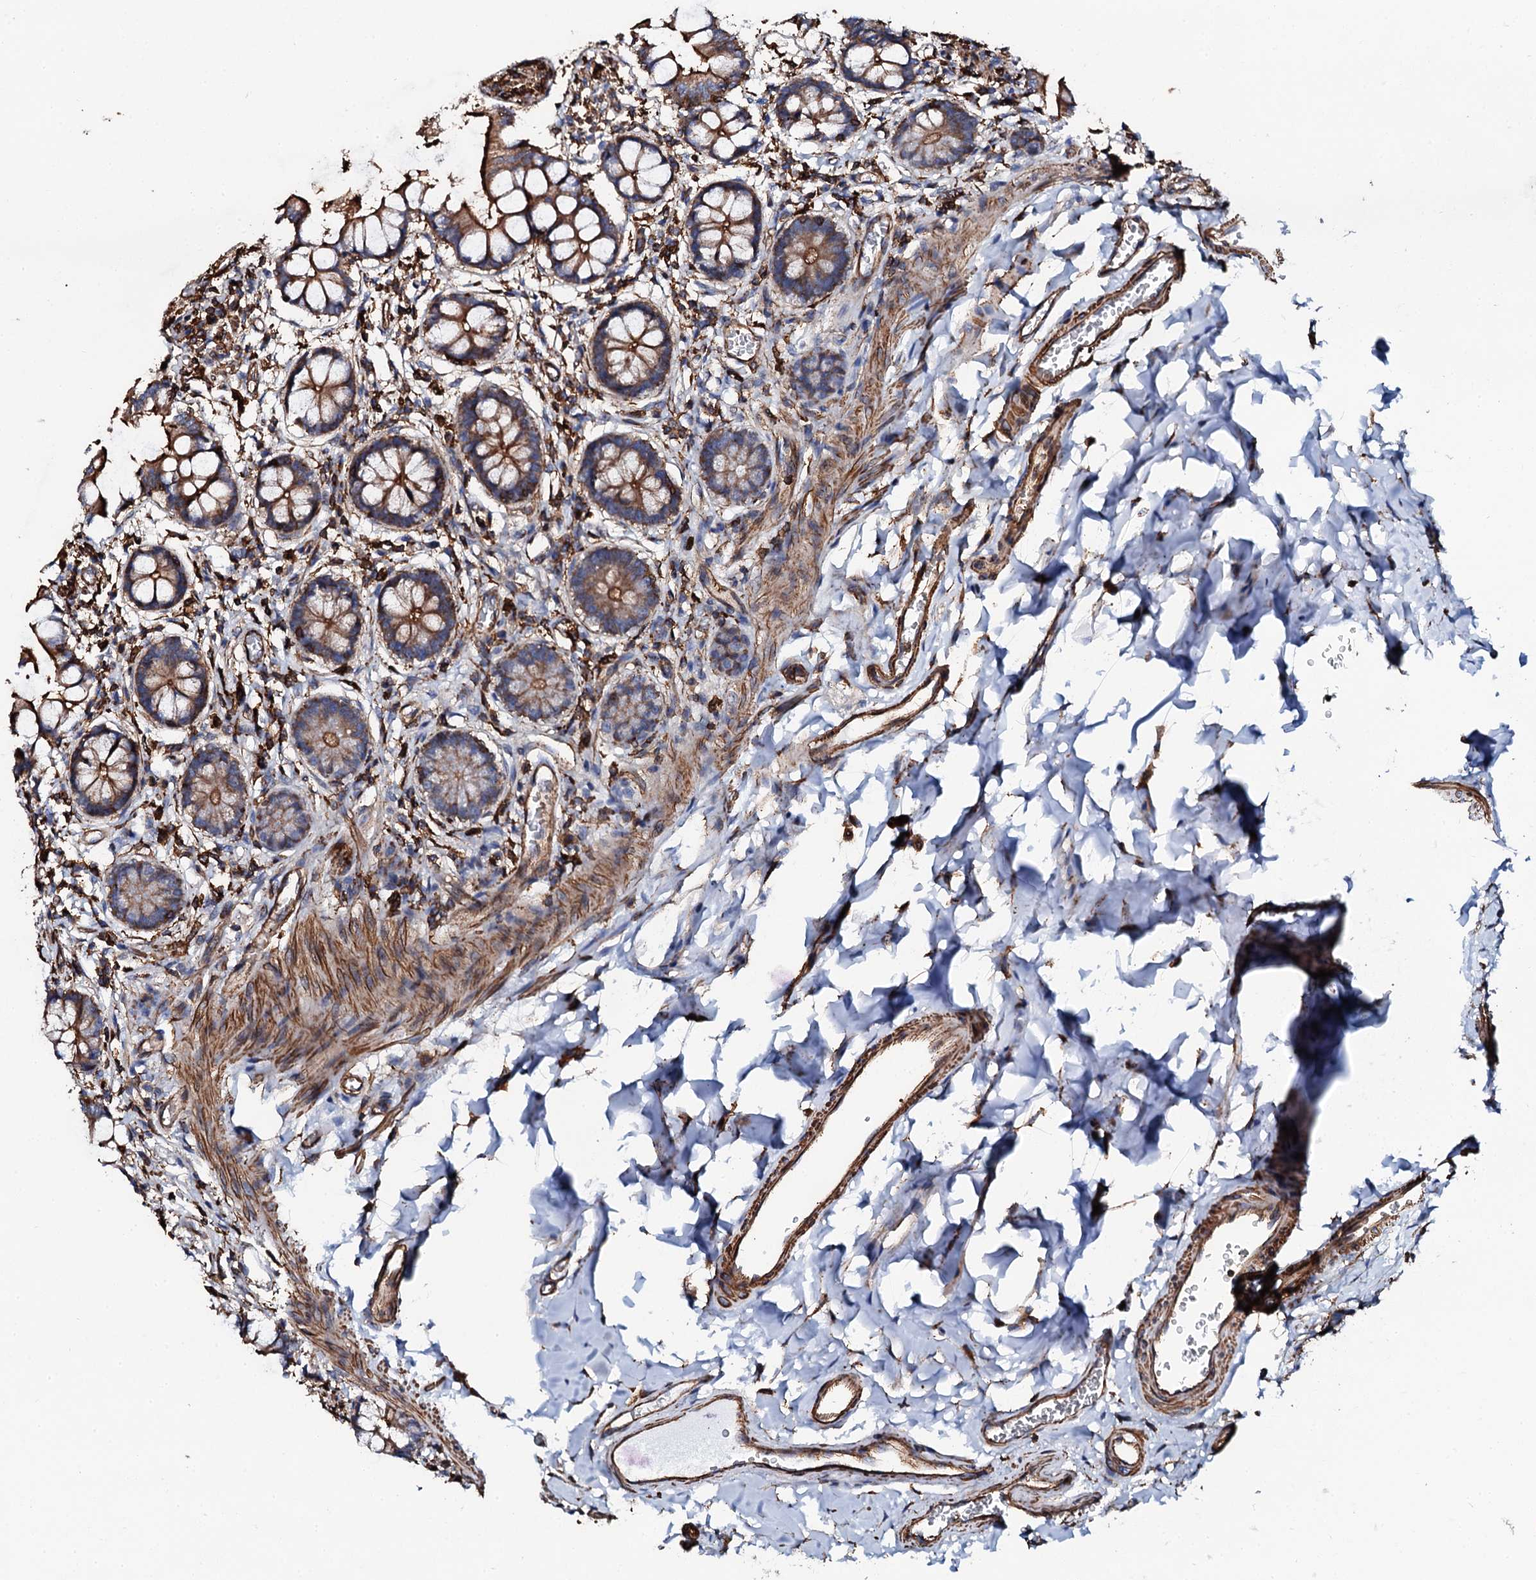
{"staining": {"intensity": "strong", "quantity": ">75%", "location": "cytoplasmic/membranous"}, "tissue": "small intestine", "cell_type": "Glandular cells", "image_type": "normal", "snomed": [{"axis": "morphology", "description": "Normal tissue, NOS"}, {"axis": "topography", "description": "Small intestine"}], "caption": "Immunohistochemical staining of unremarkable human small intestine exhibits >75% levels of strong cytoplasmic/membranous protein positivity in approximately >75% of glandular cells. (Stains: DAB (3,3'-diaminobenzidine) in brown, nuclei in blue, Microscopy: brightfield microscopy at high magnification).", "gene": "INTS10", "patient": {"sex": "male", "age": 52}}